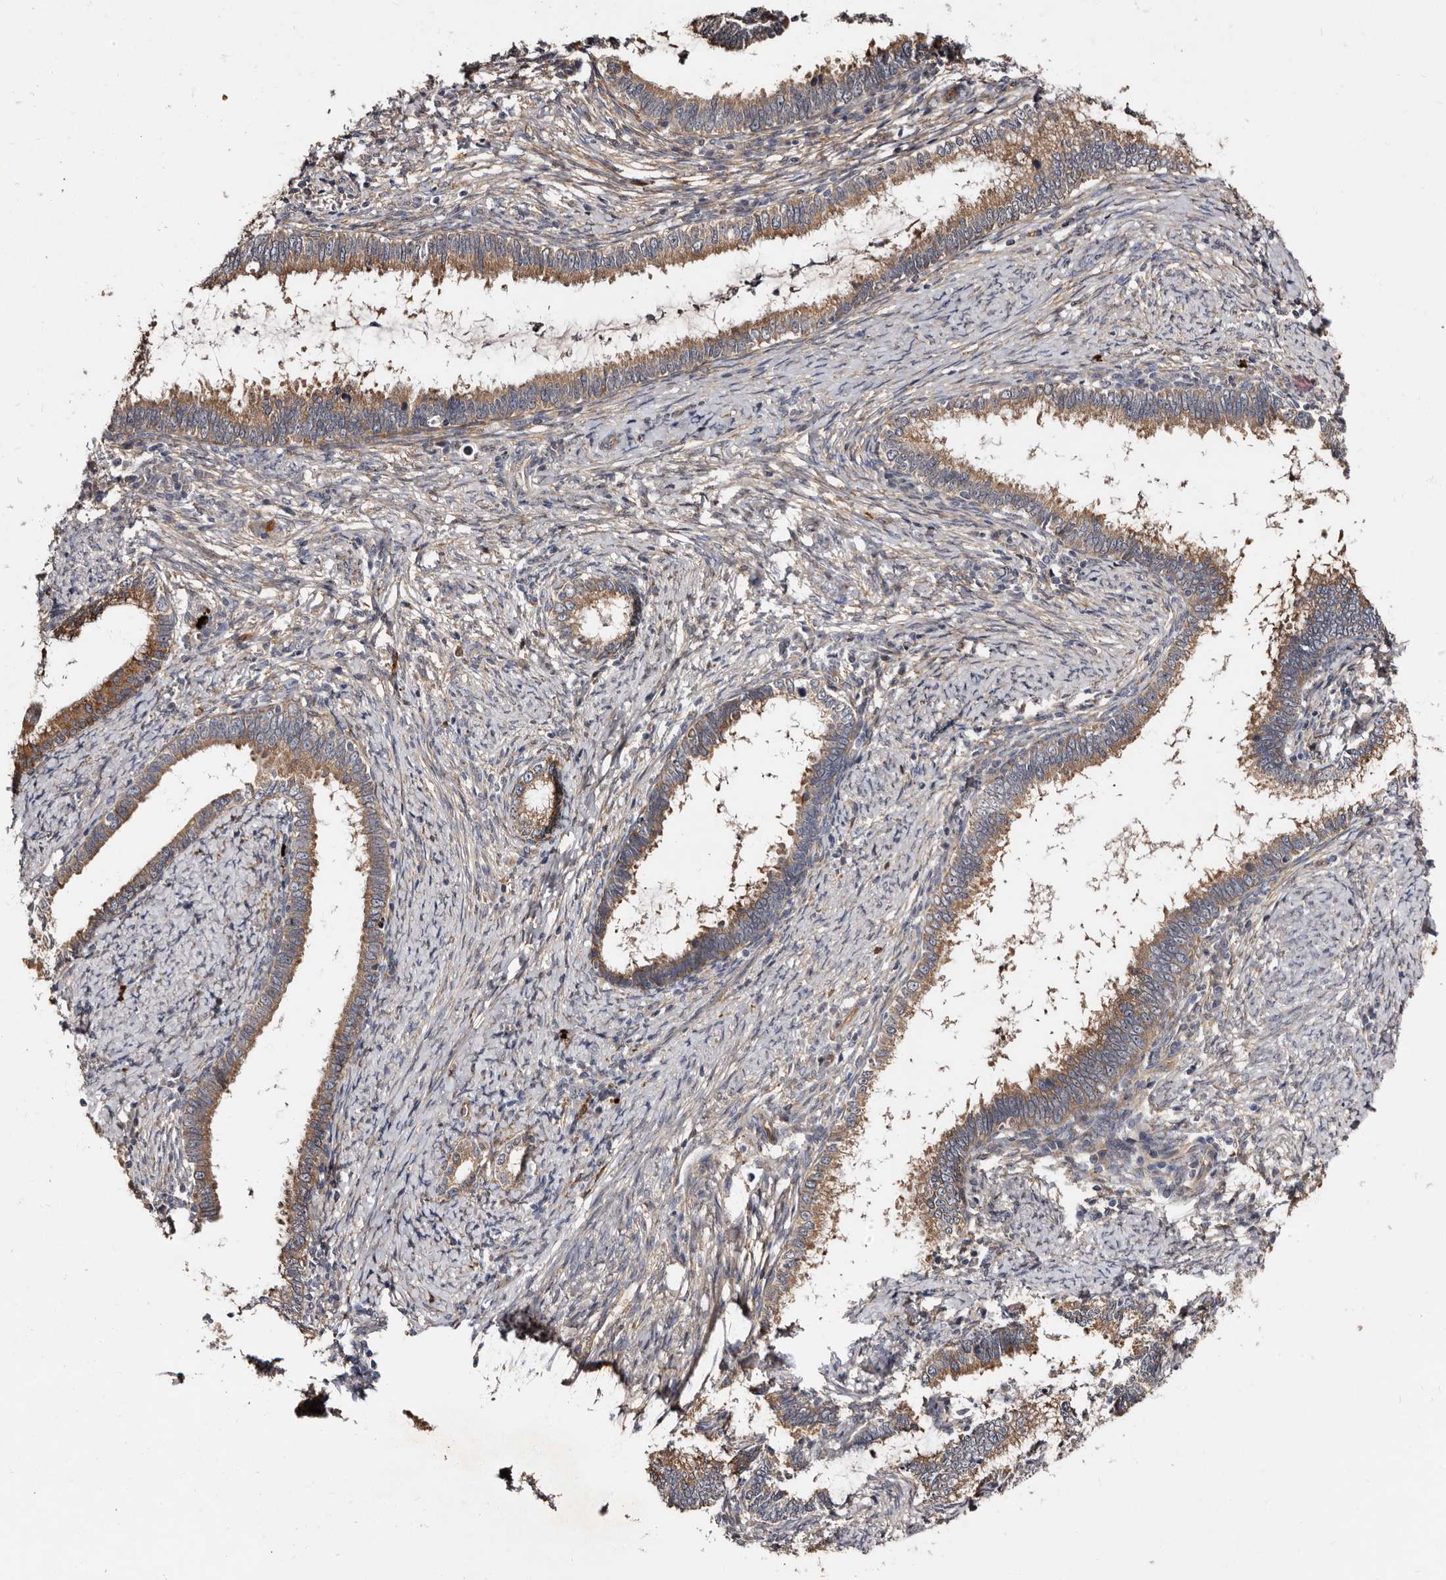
{"staining": {"intensity": "moderate", "quantity": ">75%", "location": "cytoplasmic/membranous"}, "tissue": "cervical cancer", "cell_type": "Tumor cells", "image_type": "cancer", "snomed": [{"axis": "morphology", "description": "Adenocarcinoma, NOS"}, {"axis": "topography", "description": "Cervix"}], "caption": "Adenocarcinoma (cervical) stained for a protein (brown) displays moderate cytoplasmic/membranous positive positivity in about >75% of tumor cells.", "gene": "TBC1D22B", "patient": {"sex": "female", "age": 36}}